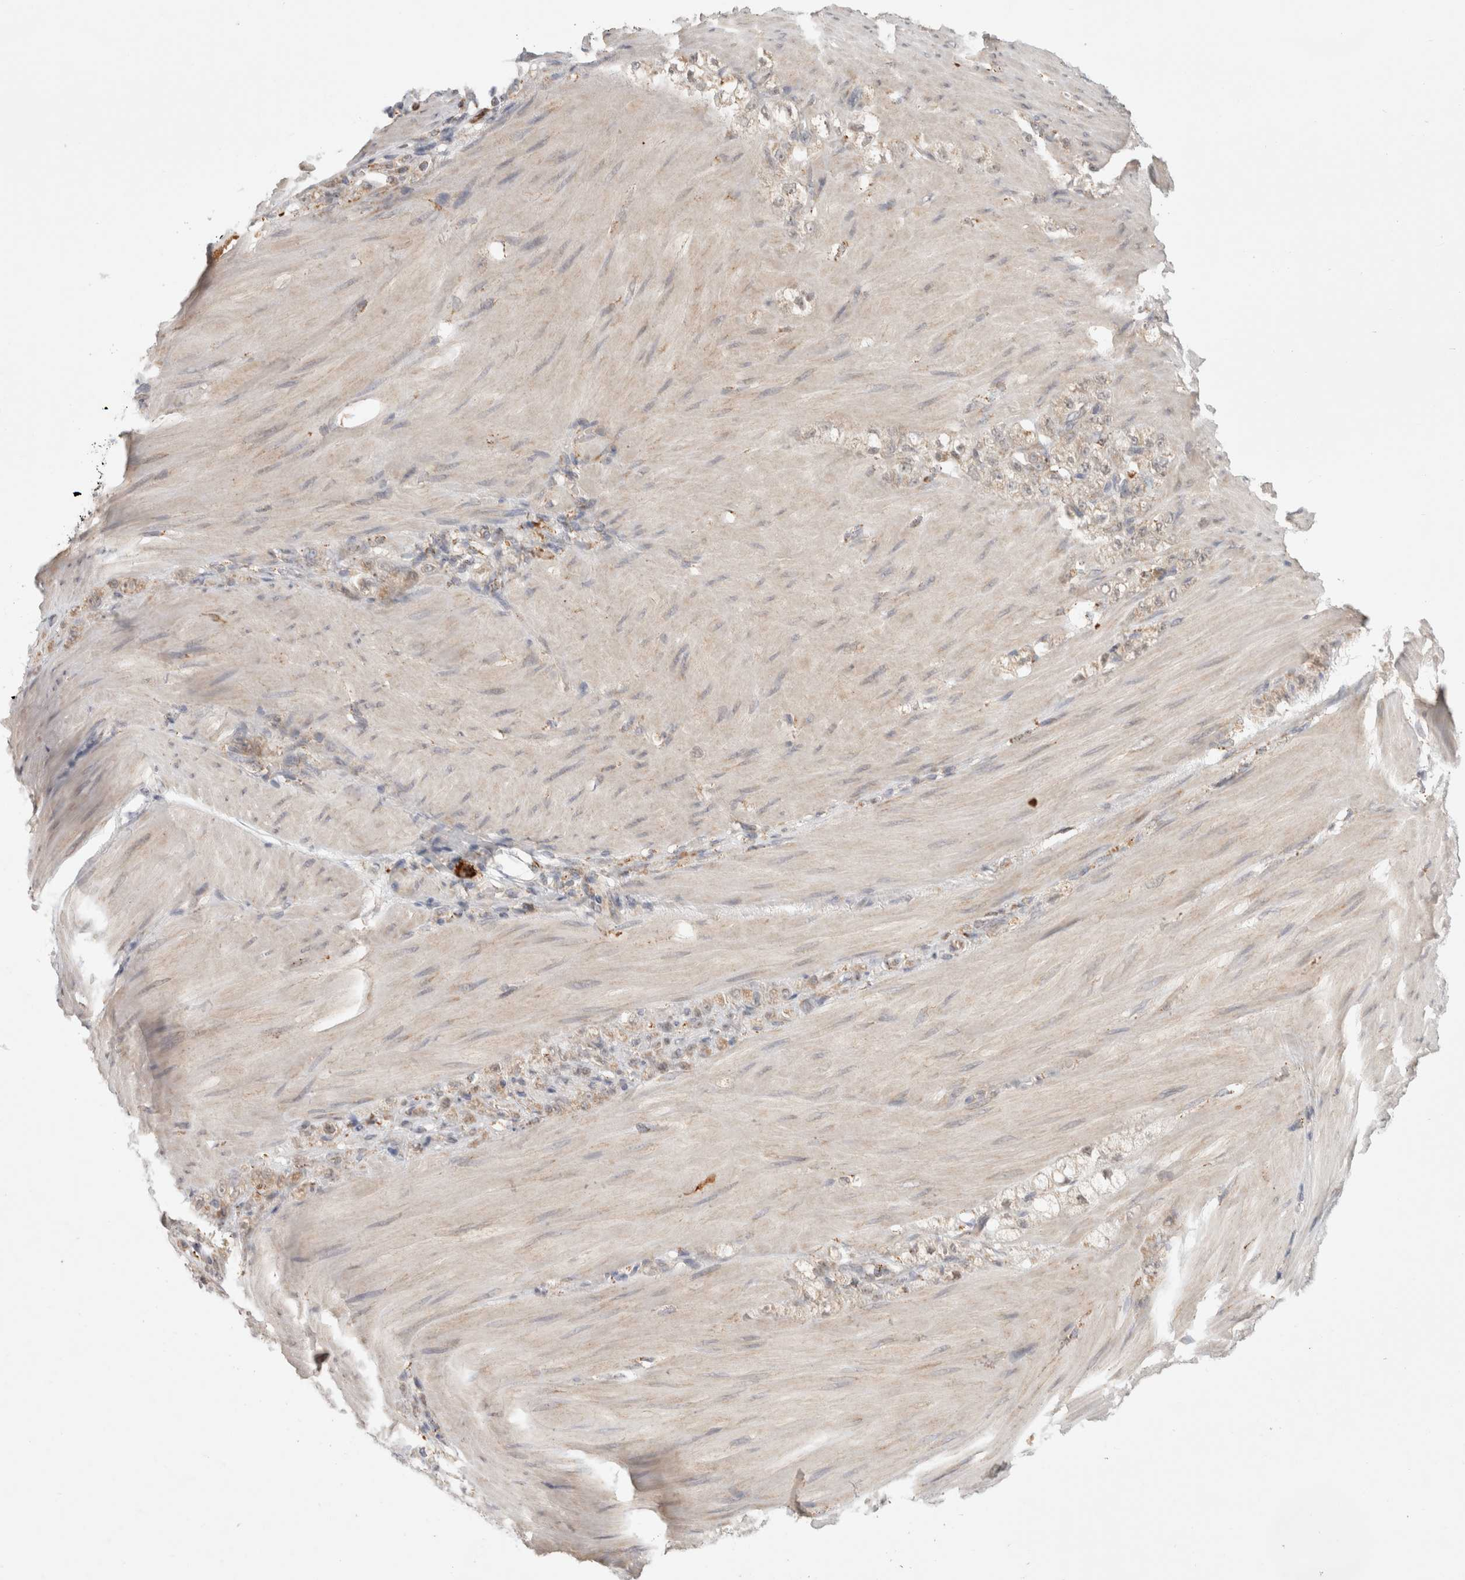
{"staining": {"intensity": "weak", "quantity": ">75%", "location": "cytoplasmic/membranous"}, "tissue": "stomach cancer", "cell_type": "Tumor cells", "image_type": "cancer", "snomed": [{"axis": "morphology", "description": "Normal tissue, NOS"}, {"axis": "morphology", "description": "Adenocarcinoma, NOS"}, {"axis": "topography", "description": "Stomach"}], "caption": "Immunohistochemistry of human stomach cancer (adenocarcinoma) reveals low levels of weak cytoplasmic/membranous positivity in approximately >75% of tumor cells.", "gene": "HROB", "patient": {"sex": "male", "age": 82}}